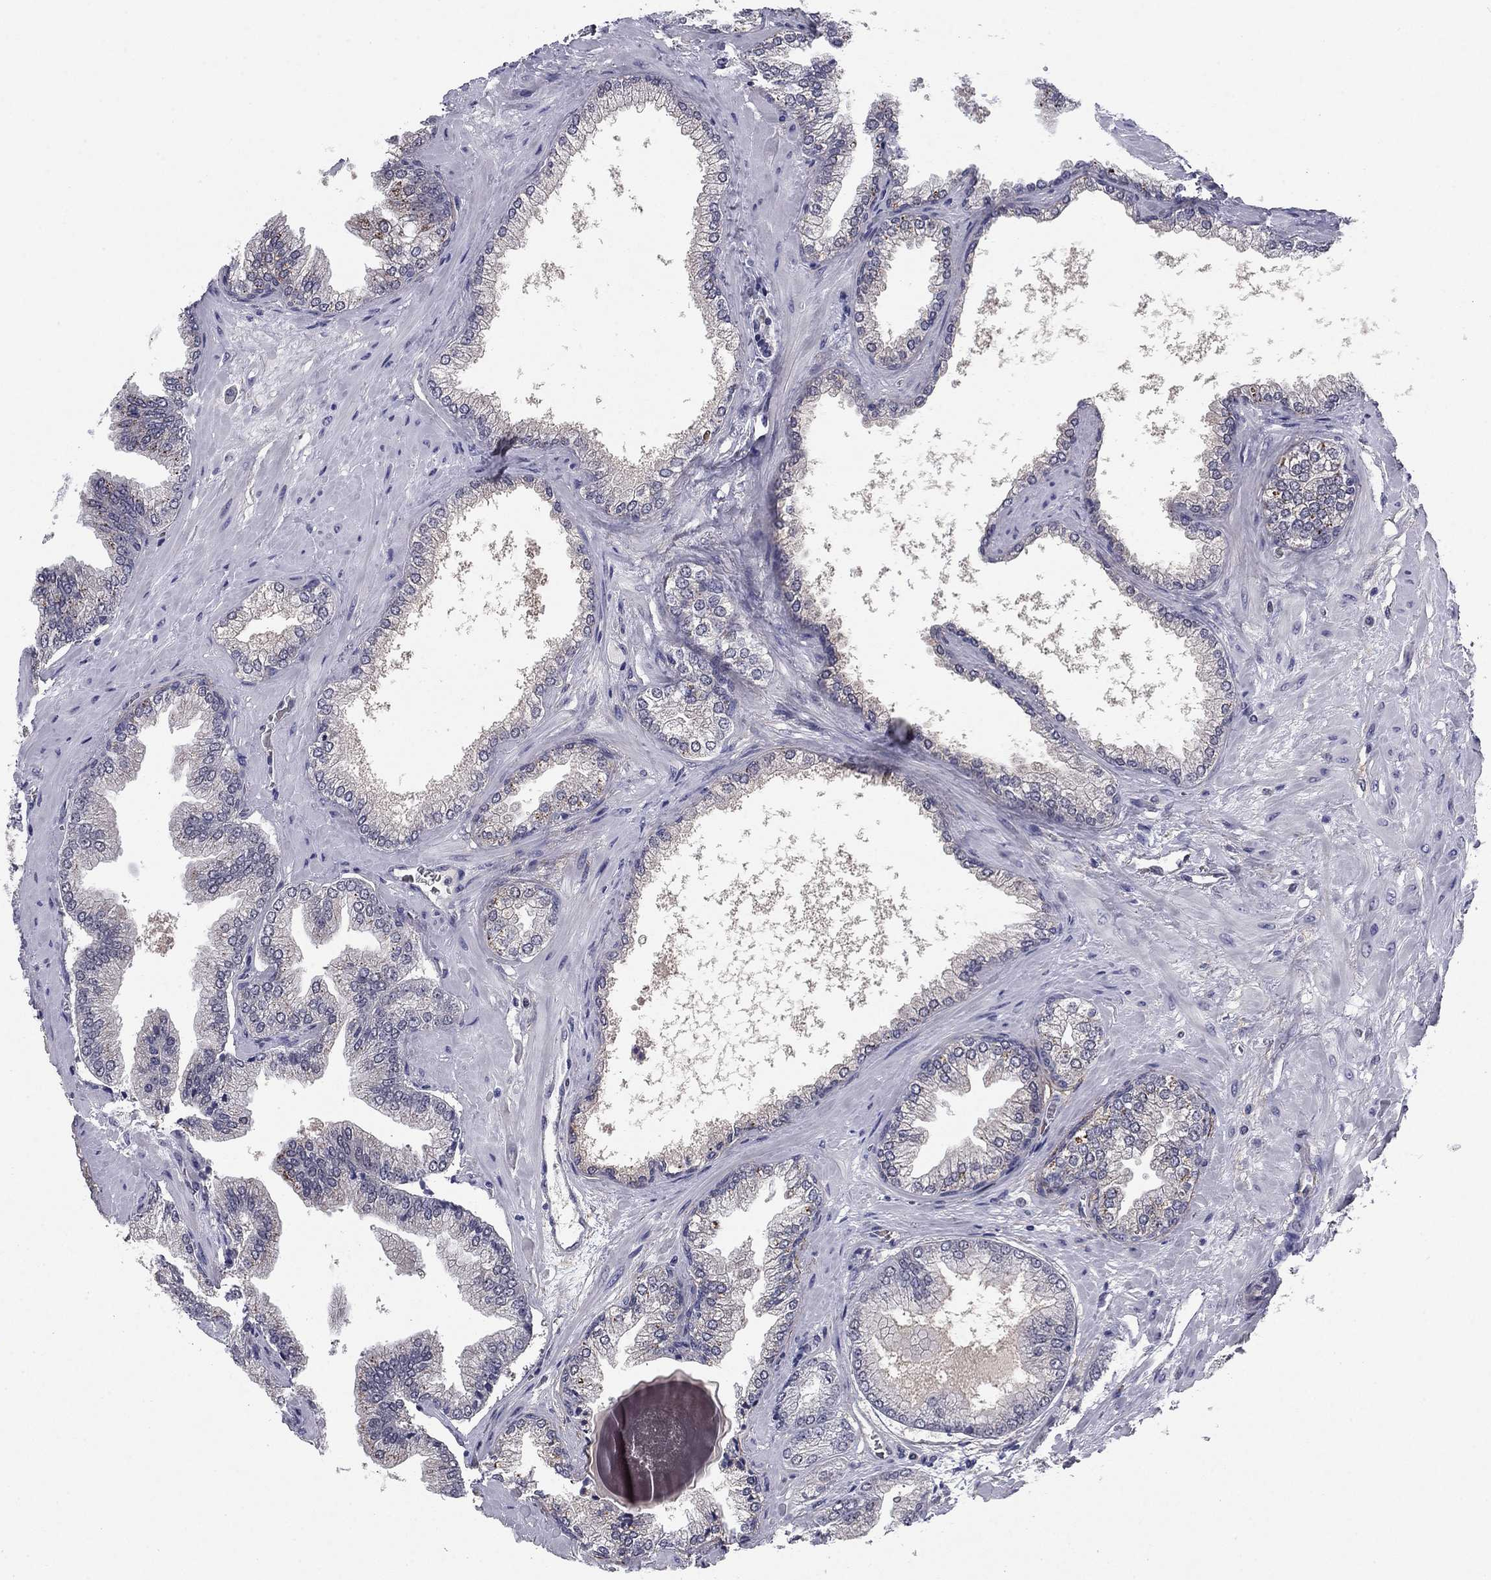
{"staining": {"intensity": "negative", "quantity": "none", "location": "none"}, "tissue": "prostate cancer", "cell_type": "Tumor cells", "image_type": "cancer", "snomed": [{"axis": "morphology", "description": "Adenocarcinoma, Low grade"}, {"axis": "topography", "description": "Prostate"}], "caption": "This is a histopathology image of immunohistochemistry staining of prostate cancer (low-grade adenocarcinoma), which shows no staining in tumor cells. (Stains: DAB IHC with hematoxylin counter stain, Microscopy: brightfield microscopy at high magnification).", "gene": "REXO5", "patient": {"sex": "male", "age": 72}}